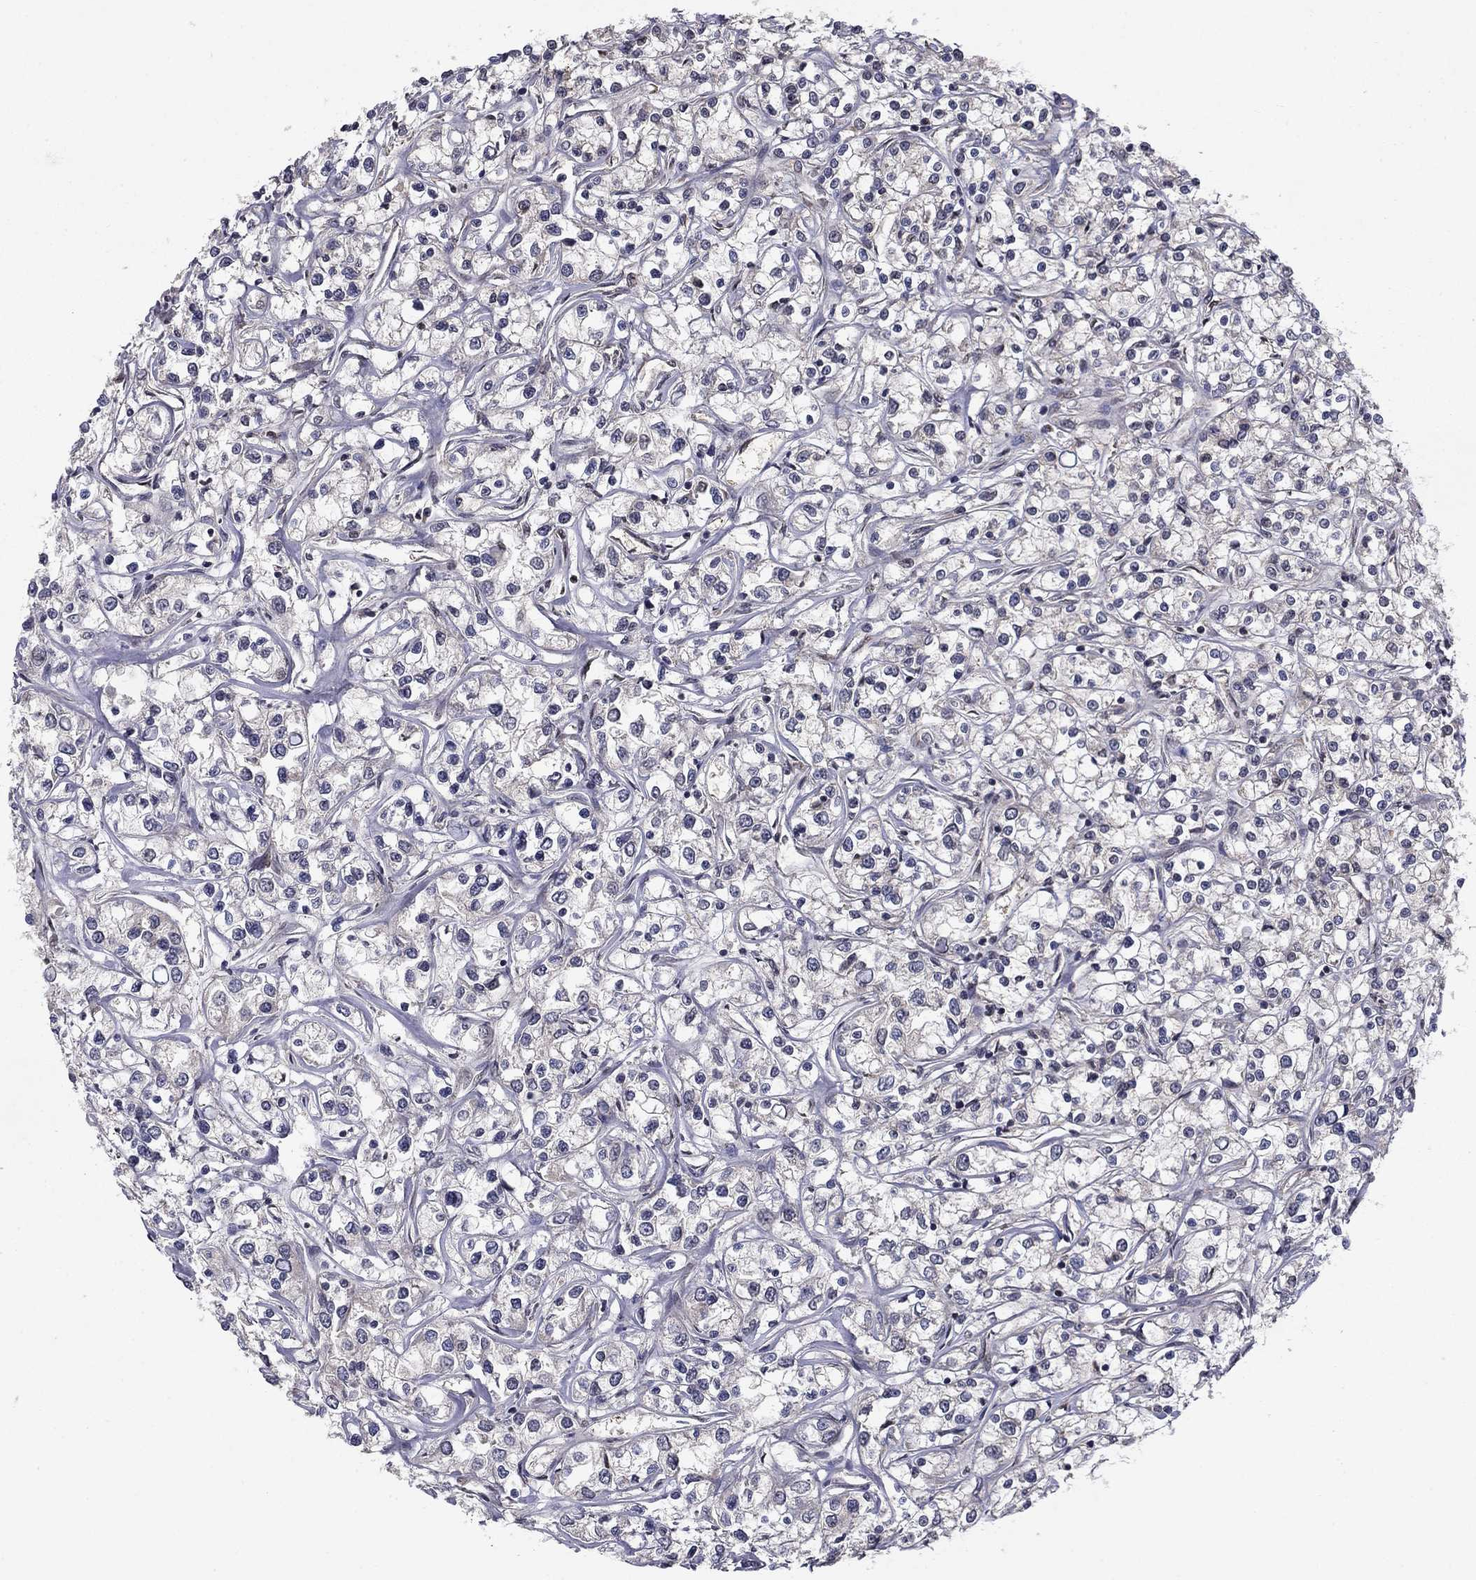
{"staining": {"intensity": "negative", "quantity": "none", "location": "none"}, "tissue": "renal cancer", "cell_type": "Tumor cells", "image_type": "cancer", "snomed": [{"axis": "morphology", "description": "Adenocarcinoma, NOS"}, {"axis": "topography", "description": "Kidney"}], "caption": "Human renal adenocarcinoma stained for a protein using IHC displays no staining in tumor cells.", "gene": "SLC2A13", "patient": {"sex": "female", "age": 59}}